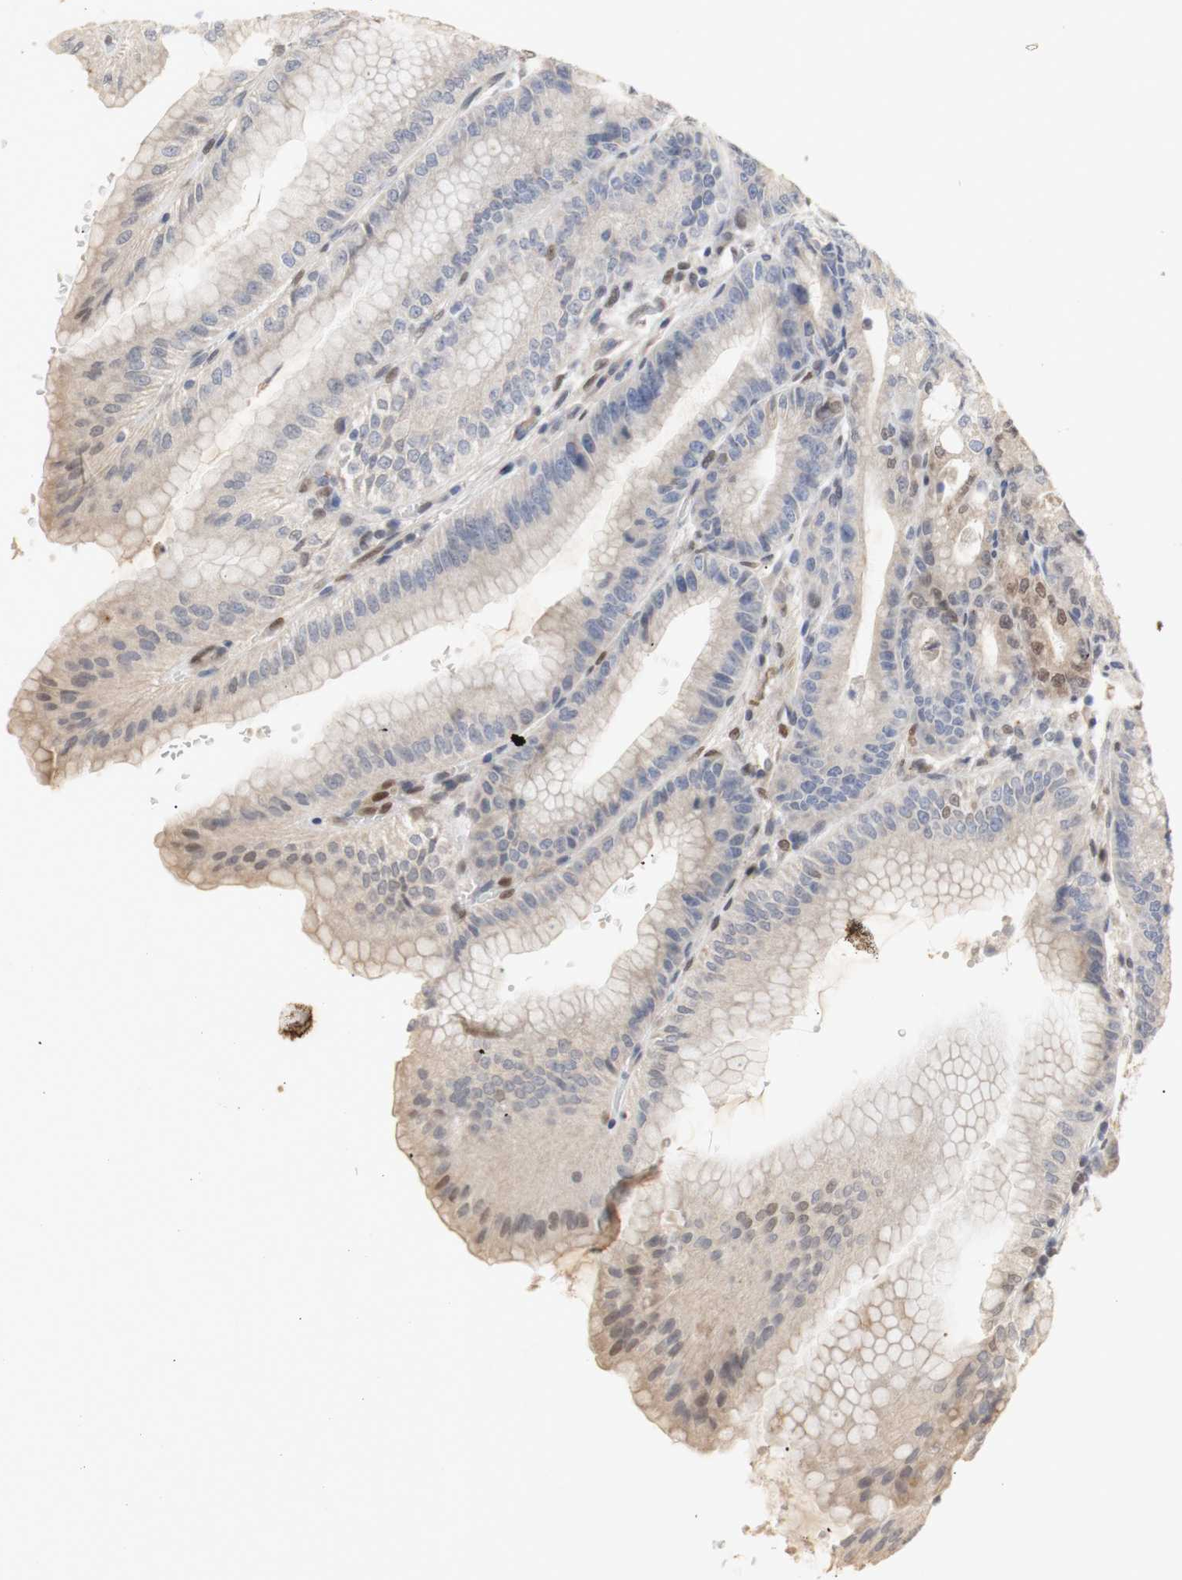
{"staining": {"intensity": "weak", "quantity": ">75%", "location": "cytoplasmic/membranous"}, "tissue": "stomach", "cell_type": "Glandular cells", "image_type": "normal", "snomed": [{"axis": "morphology", "description": "Normal tissue, NOS"}, {"axis": "topography", "description": "Stomach, lower"}], "caption": "The histopathology image shows a brown stain indicating the presence of a protein in the cytoplasmic/membranous of glandular cells in stomach. The staining was performed using DAB to visualize the protein expression in brown, while the nuclei were stained in blue with hematoxylin (Magnification: 20x).", "gene": "FOSB", "patient": {"sex": "male", "age": 71}}